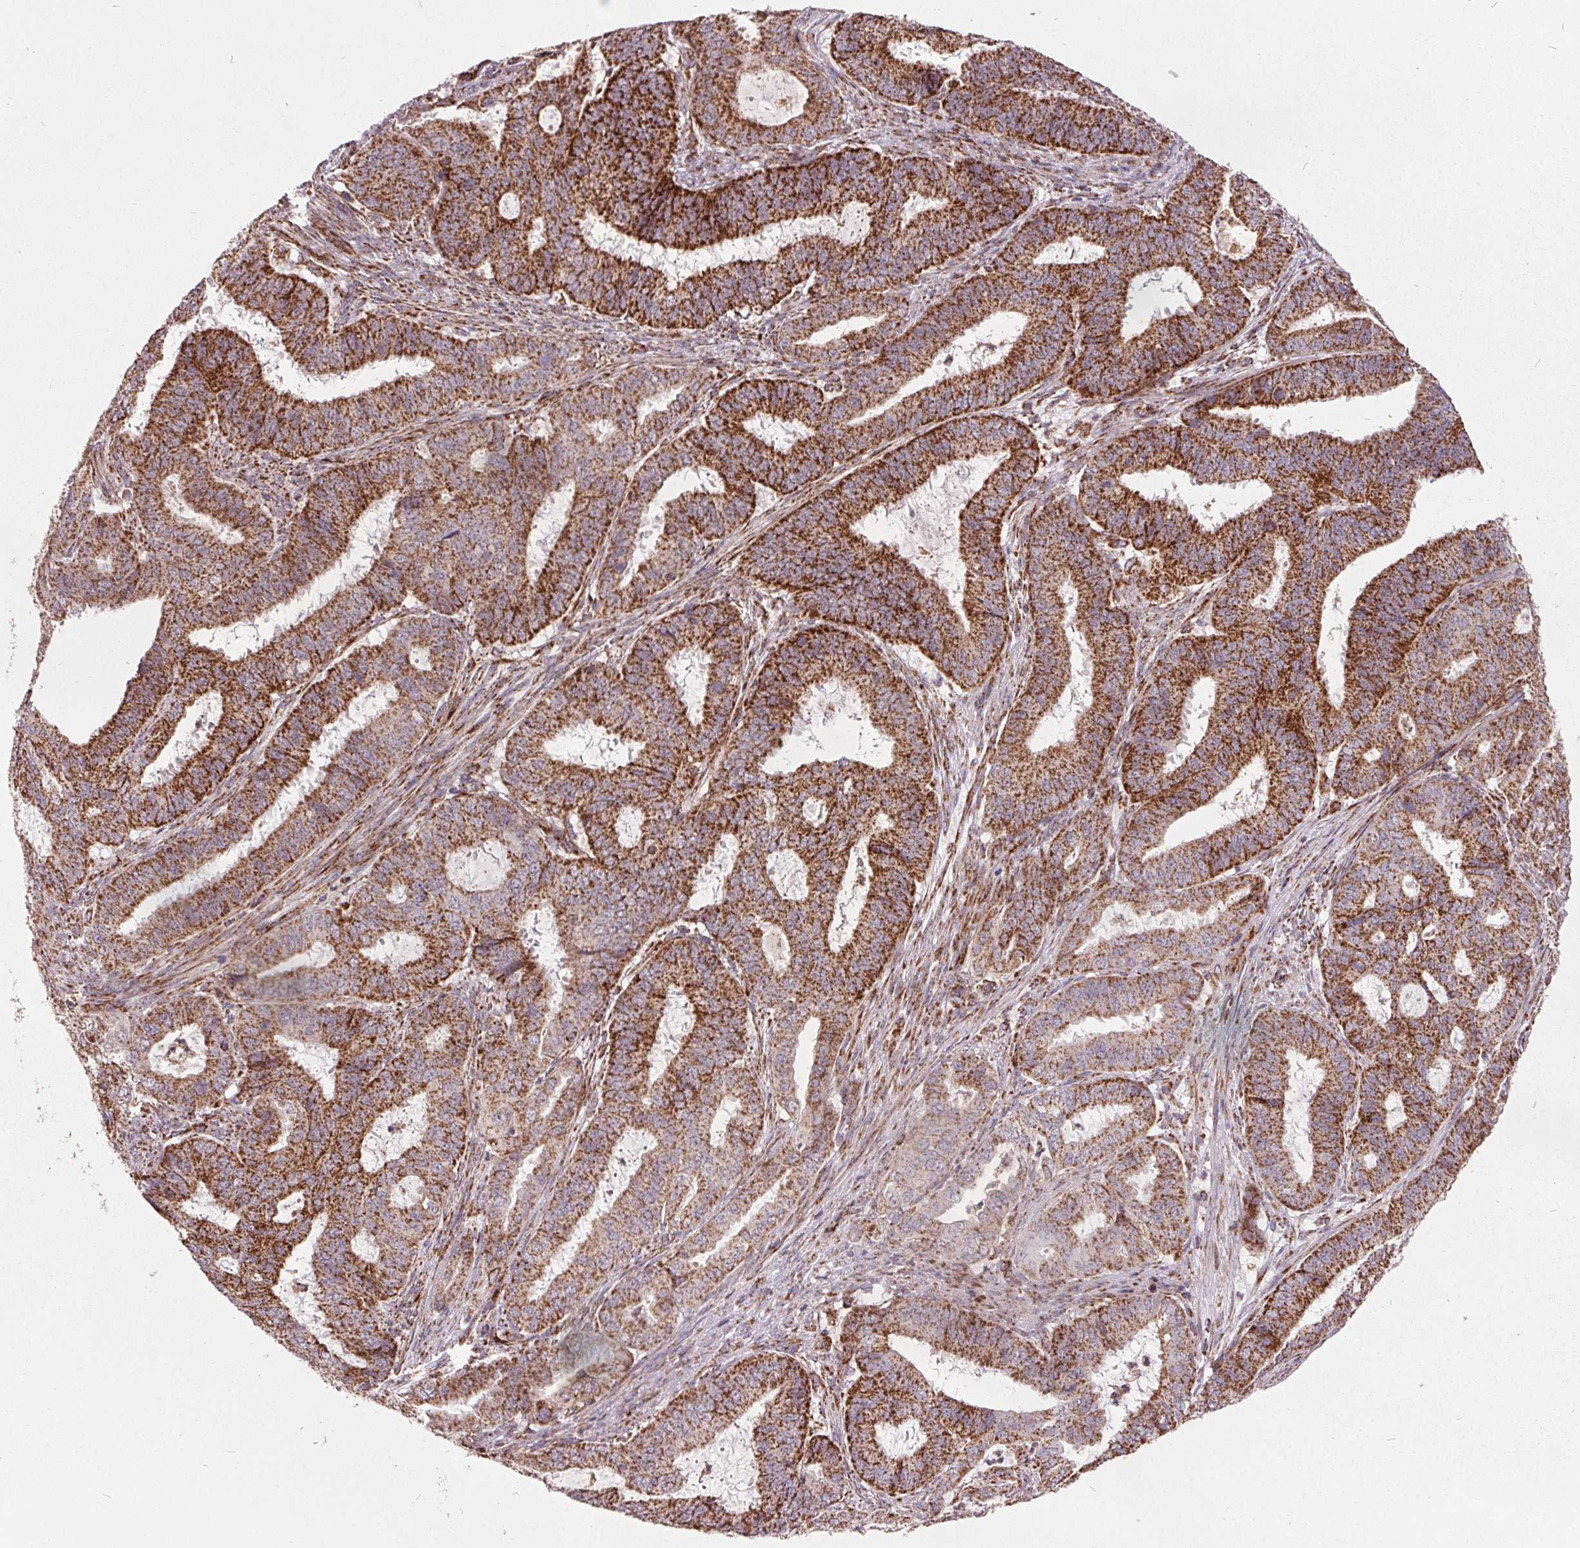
{"staining": {"intensity": "strong", "quantity": ">75%", "location": "cytoplasmic/membranous"}, "tissue": "endometrial cancer", "cell_type": "Tumor cells", "image_type": "cancer", "snomed": [{"axis": "morphology", "description": "Adenocarcinoma, NOS"}, {"axis": "topography", "description": "Endometrium"}], "caption": "The immunohistochemical stain highlights strong cytoplasmic/membranous staining in tumor cells of endometrial cancer tissue. The protein of interest is stained brown, and the nuclei are stained in blue (DAB (3,3'-diaminobenzidine) IHC with brightfield microscopy, high magnification).", "gene": "NDUFS6", "patient": {"sex": "female", "age": 51}}